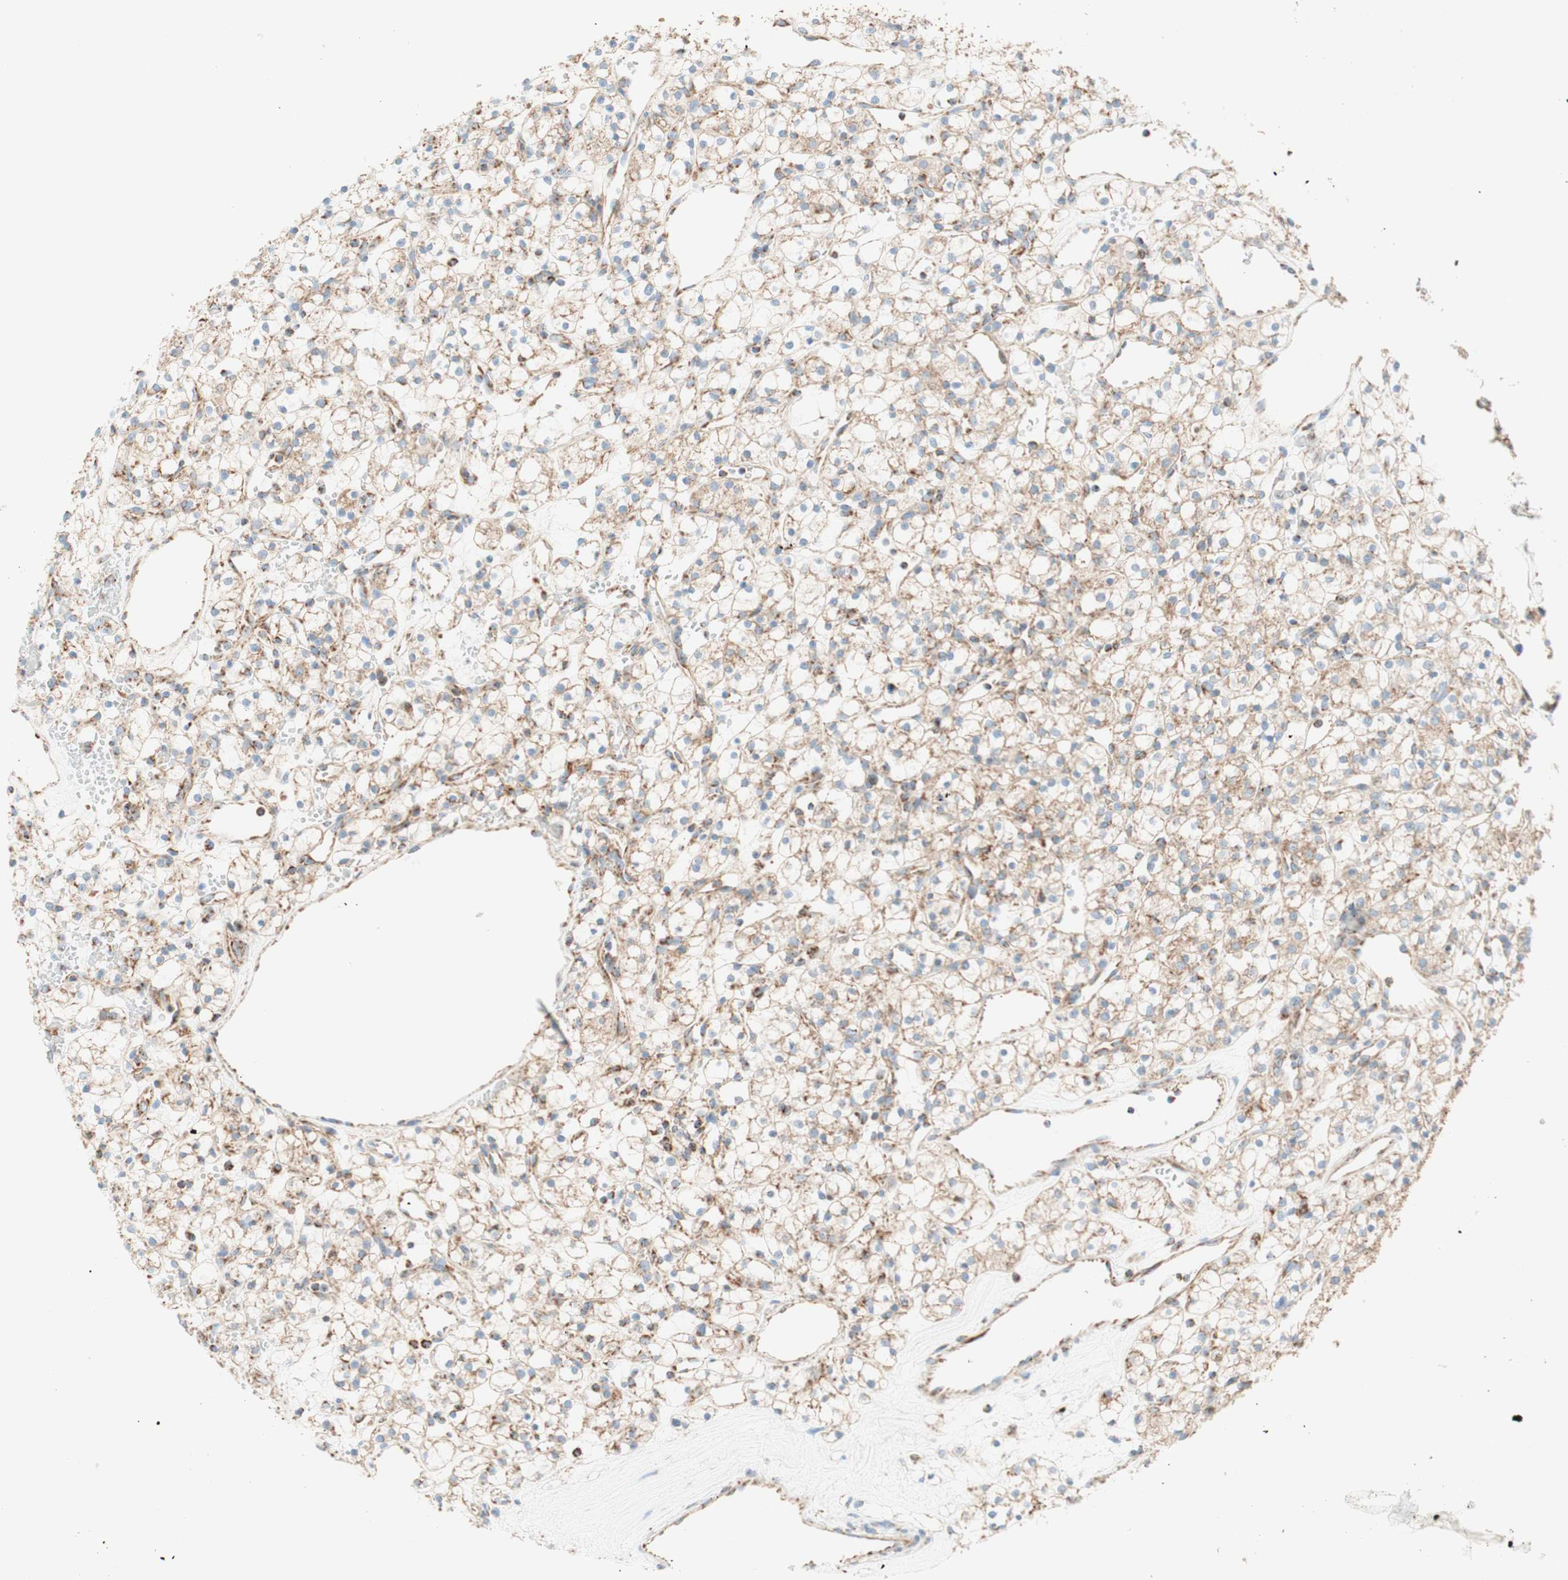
{"staining": {"intensity": "weak", "quantity": "25%-75%", "location": "cytoplasmic/membranous"}, "tissue": "renal cancer", "cell_type": "Tumor cells", "image_type": "cancer", "snomed": [{"axis": "morphology", "description": "Adenocarcinoma, NOS"}, {"axis": "topography", "description": "Kidney"}], "caption": "A brown stain shows weak cytoplasmic/membranous expression of a protein in renal adenocarcinoma tumor cells.", "gene": "TOMM20", "patient": {"sex": "female", "age": 60}}